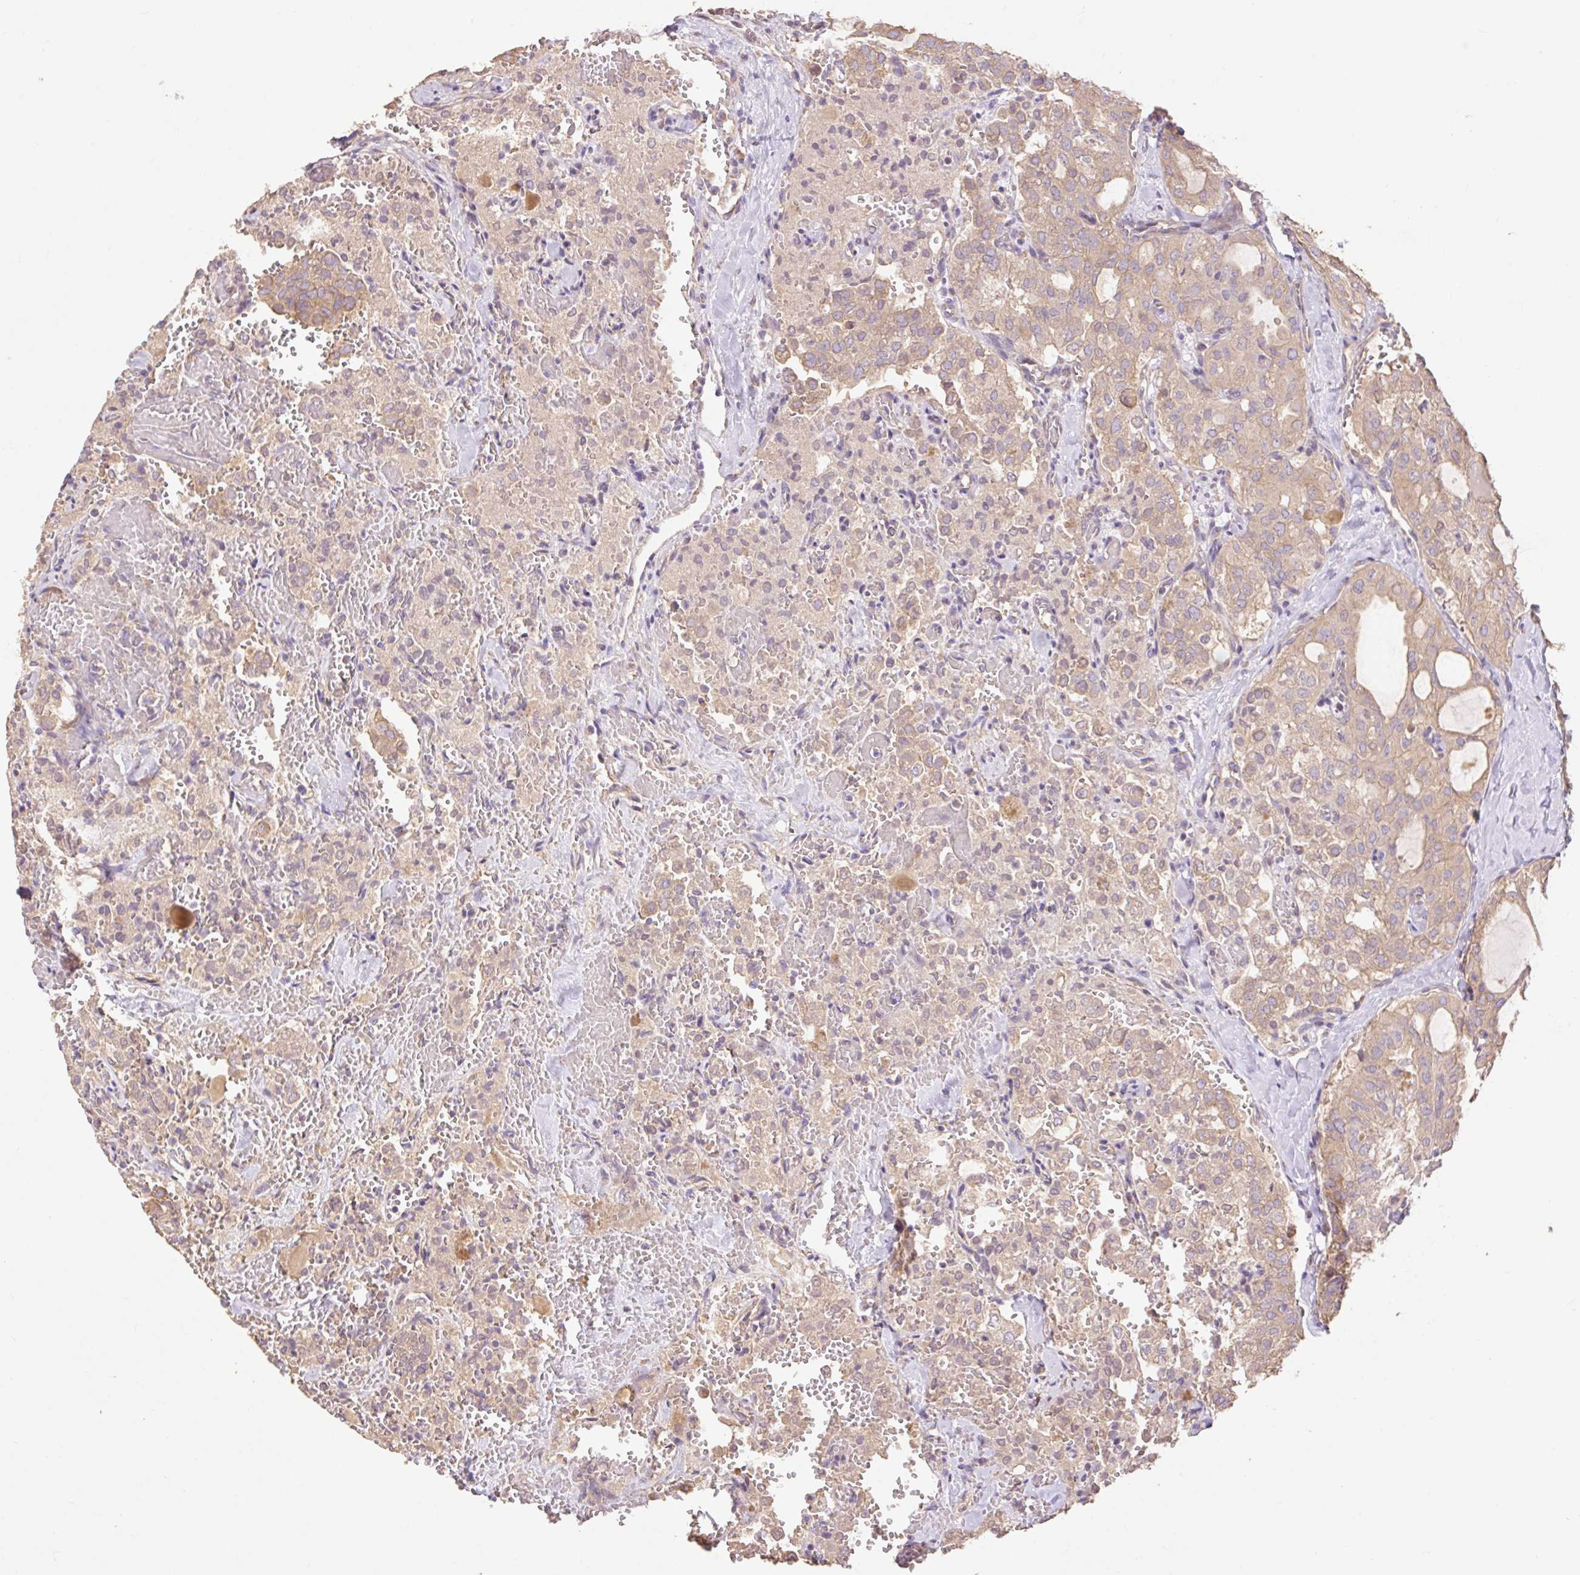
{"staining": {"intensity": "moderate", "quantity": ">75%", "location": "cytoplasmic/membranous"}, "tissue": "thyroid cancer", "cell_type": "Tumor cells", "image_type": "cancer", "snomed": [{"axis": "morphology", "description": "Follicular adenoma carcinoma, NOS"}, {"axis": "topography", "description": "Thyroid gland"}], "caption": "Immunohistochemistry (IHC) image of thyroid cancer stained for a protein (brown), which demonstrates medium levels of moderate cytoplasmic/membranous positivity in about >75% of tumor cells.", "gene": "DESI1", "patient": {"sex": "male", "age": 75}}